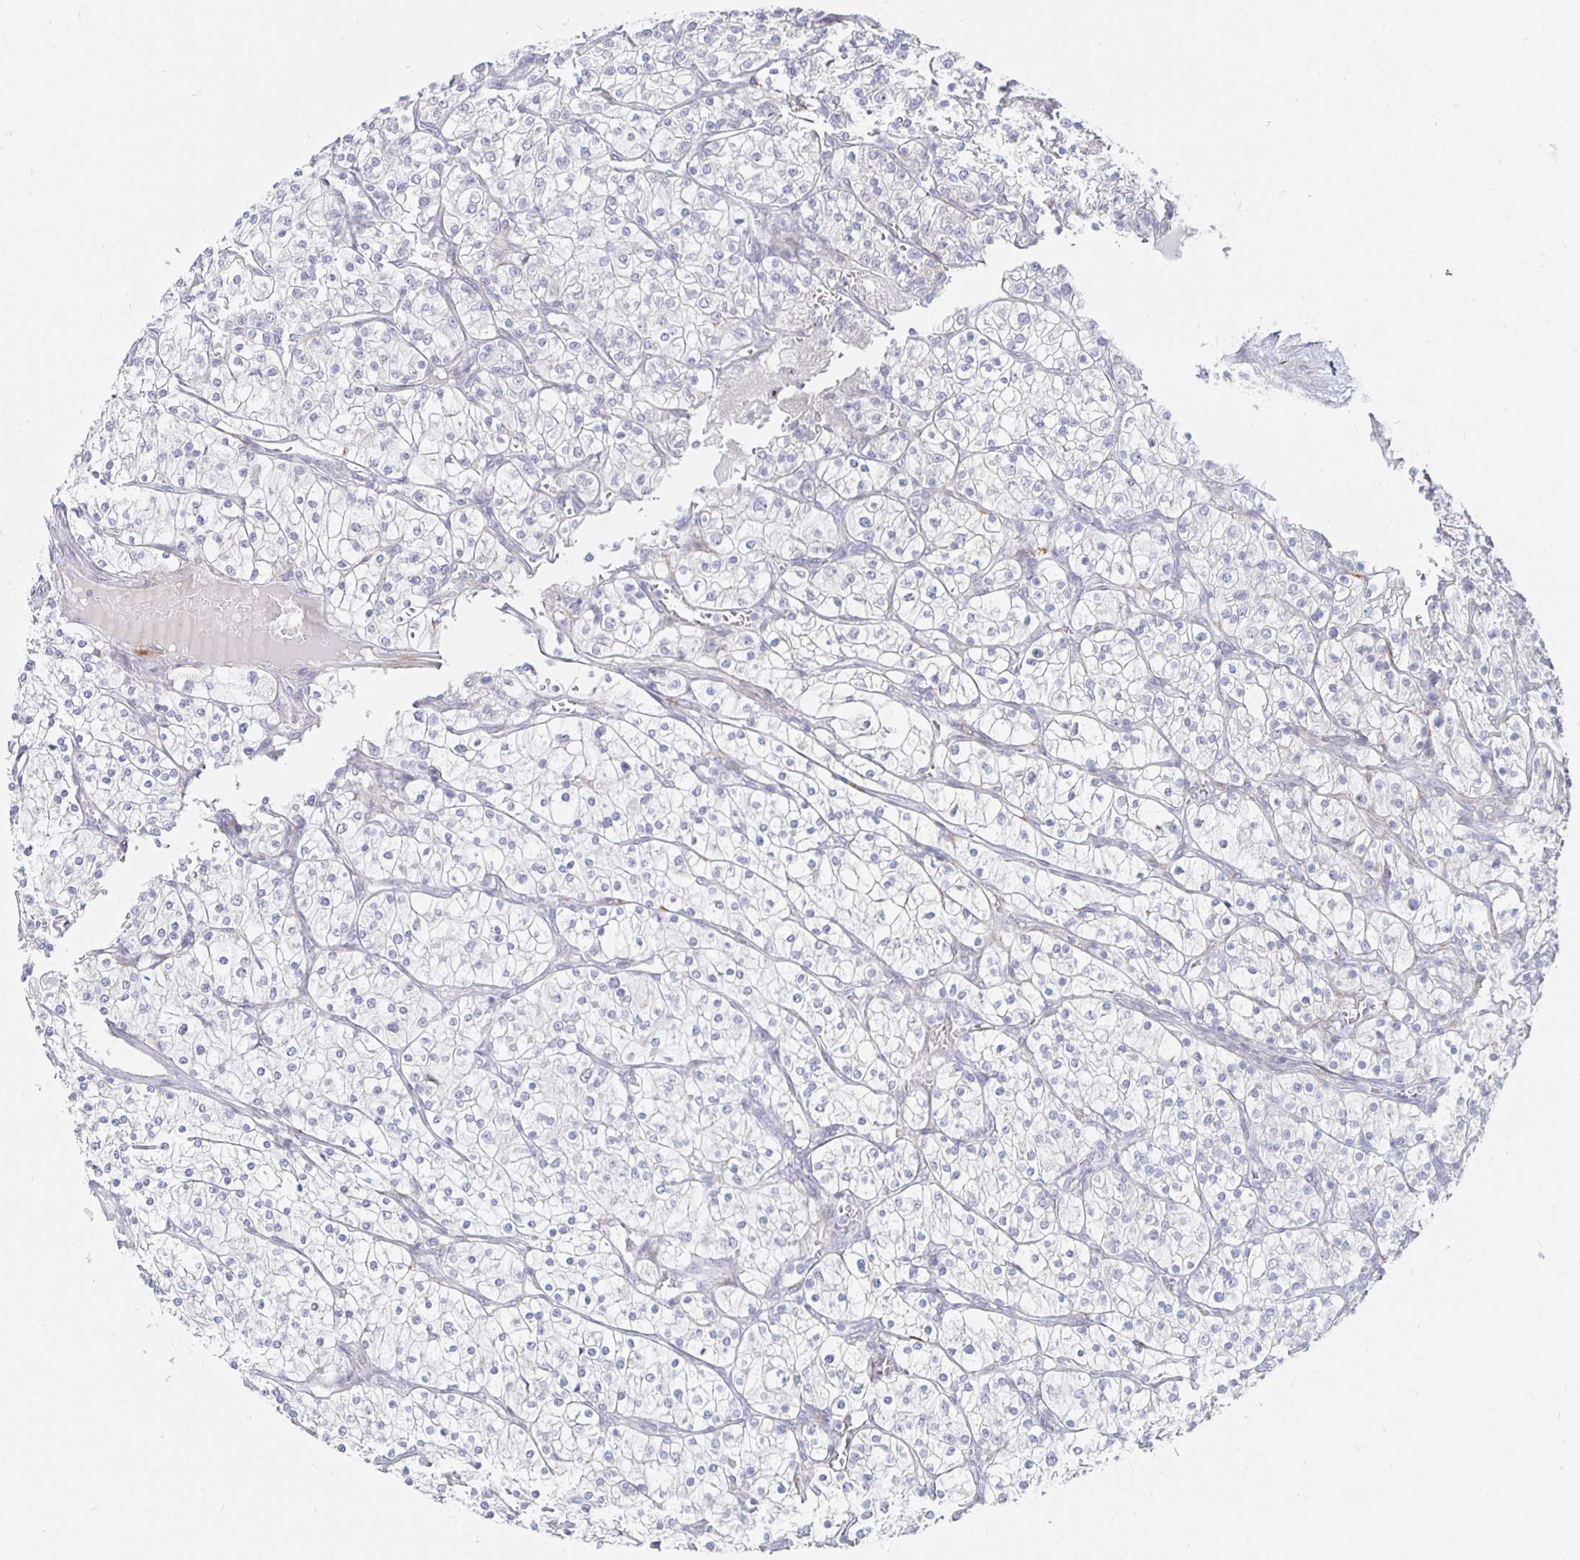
{"staining": {"intensity": "negative", "quantity": "none", "location": "none"}, "tissue": "renal cancer", "cell_type": "Tumor cells", "image_type": "cancer", "snomed": [{"axis": "morphology", "description": "Adenocarcinoma, NOS"}, {"axis": "topography", "description": "Kidney"}], "caption": "This is an immunohistochemistry (IHC) image of adenocarcinoma (renal). There is no positivity in tumor cells.", "gene": "S100G", "patient": {"sex": "male", "age": 80}}